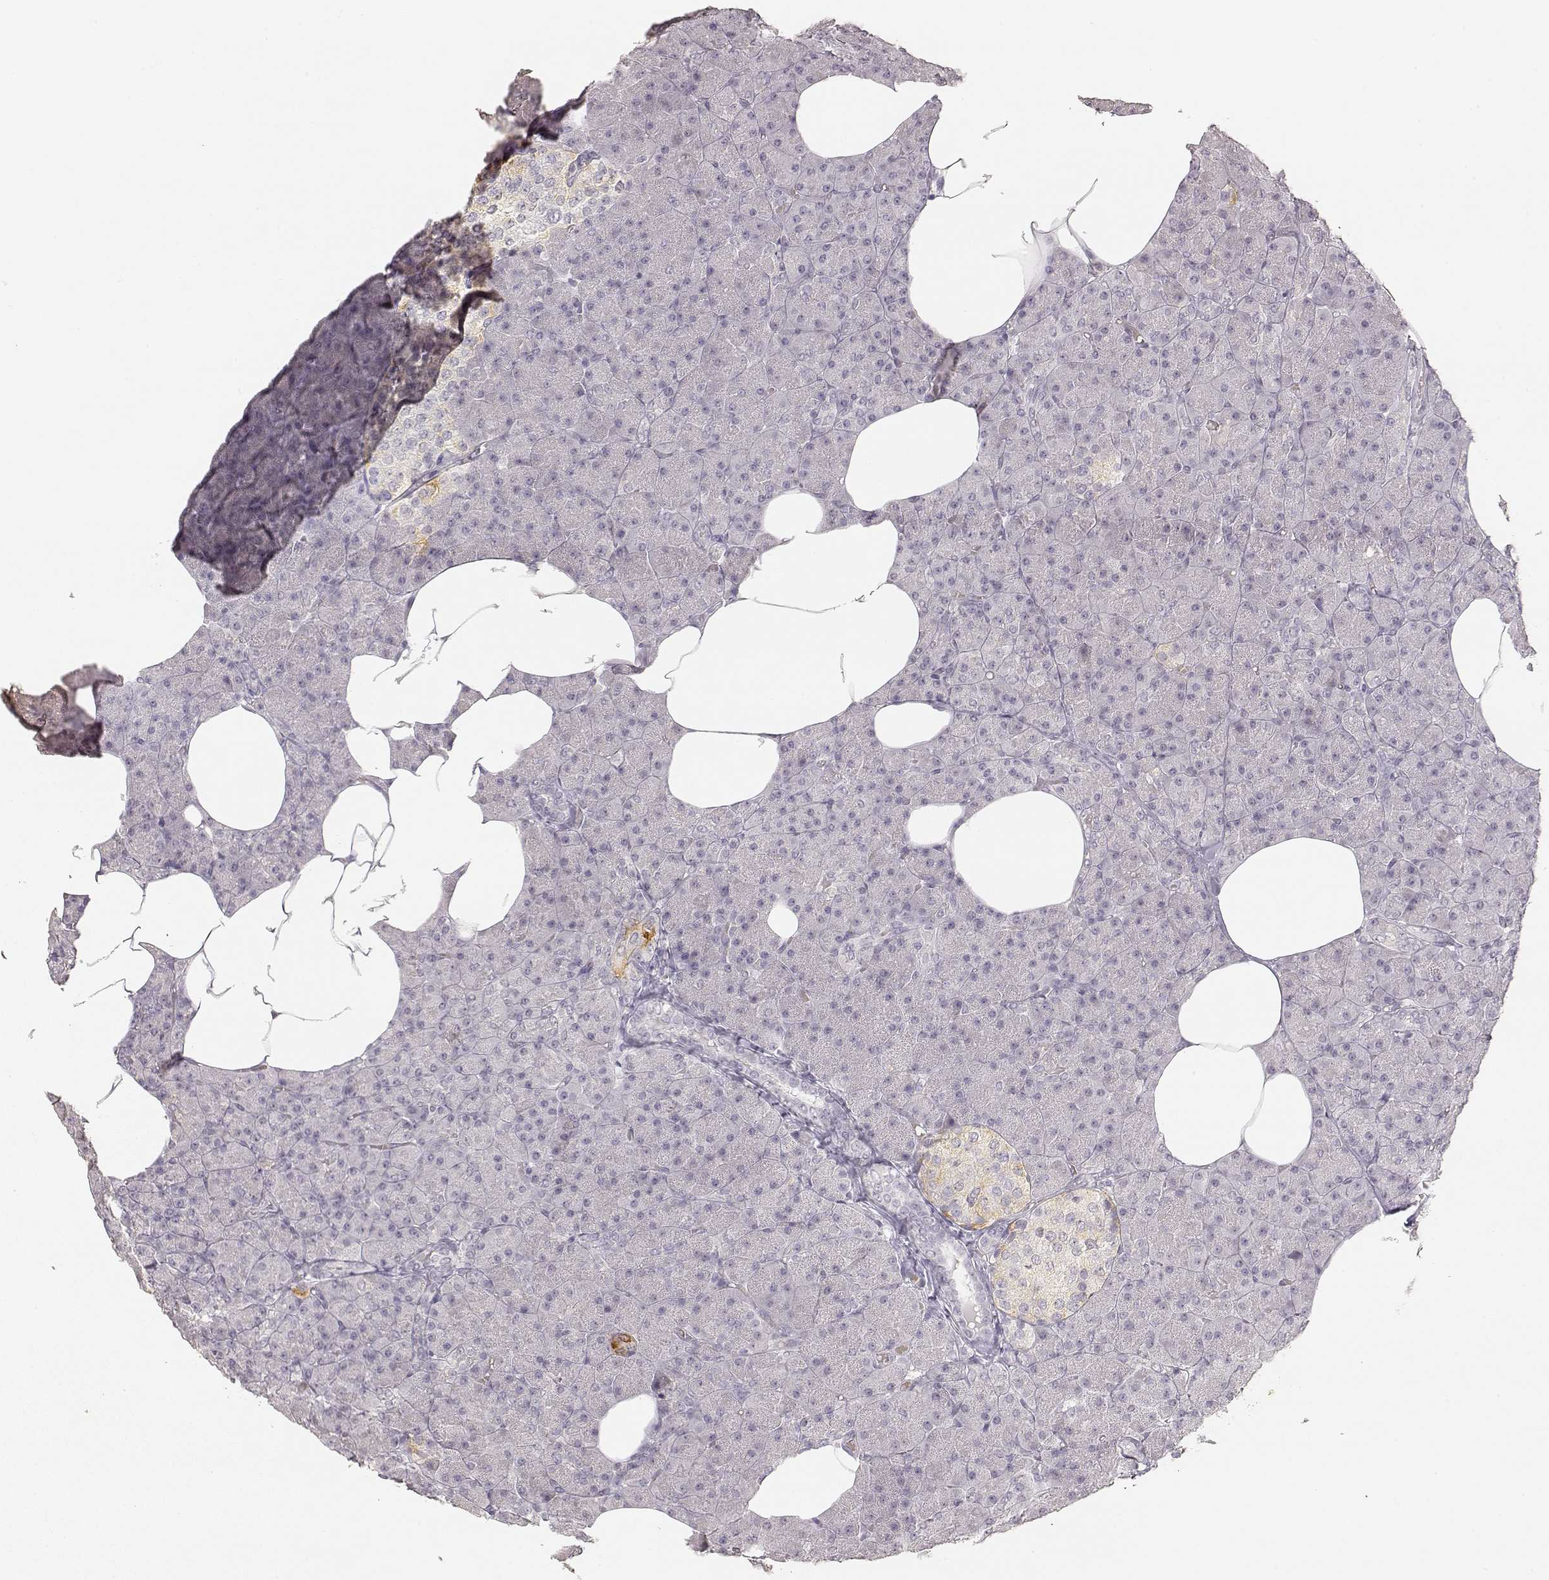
{"staining": {"intensity": "negative", "quantity": "none", "location": "none"}, "tissue": "pancreas", "cell_type": "Exocrine glandular cells", "image_type": "normal", "snomed": [{"axis": "morphology", "description": "Normal tissue, NOS"}, {"axis": "topography", "description": "Pancreas"}], "caption": "Immunohistochemistry micrograph of benign human pancreas stained for a protein (brown), which displays no positivity in exocrine glandular cells.", "gene": "LAMC2", "patient": {"sex": "female", "age": 45}}